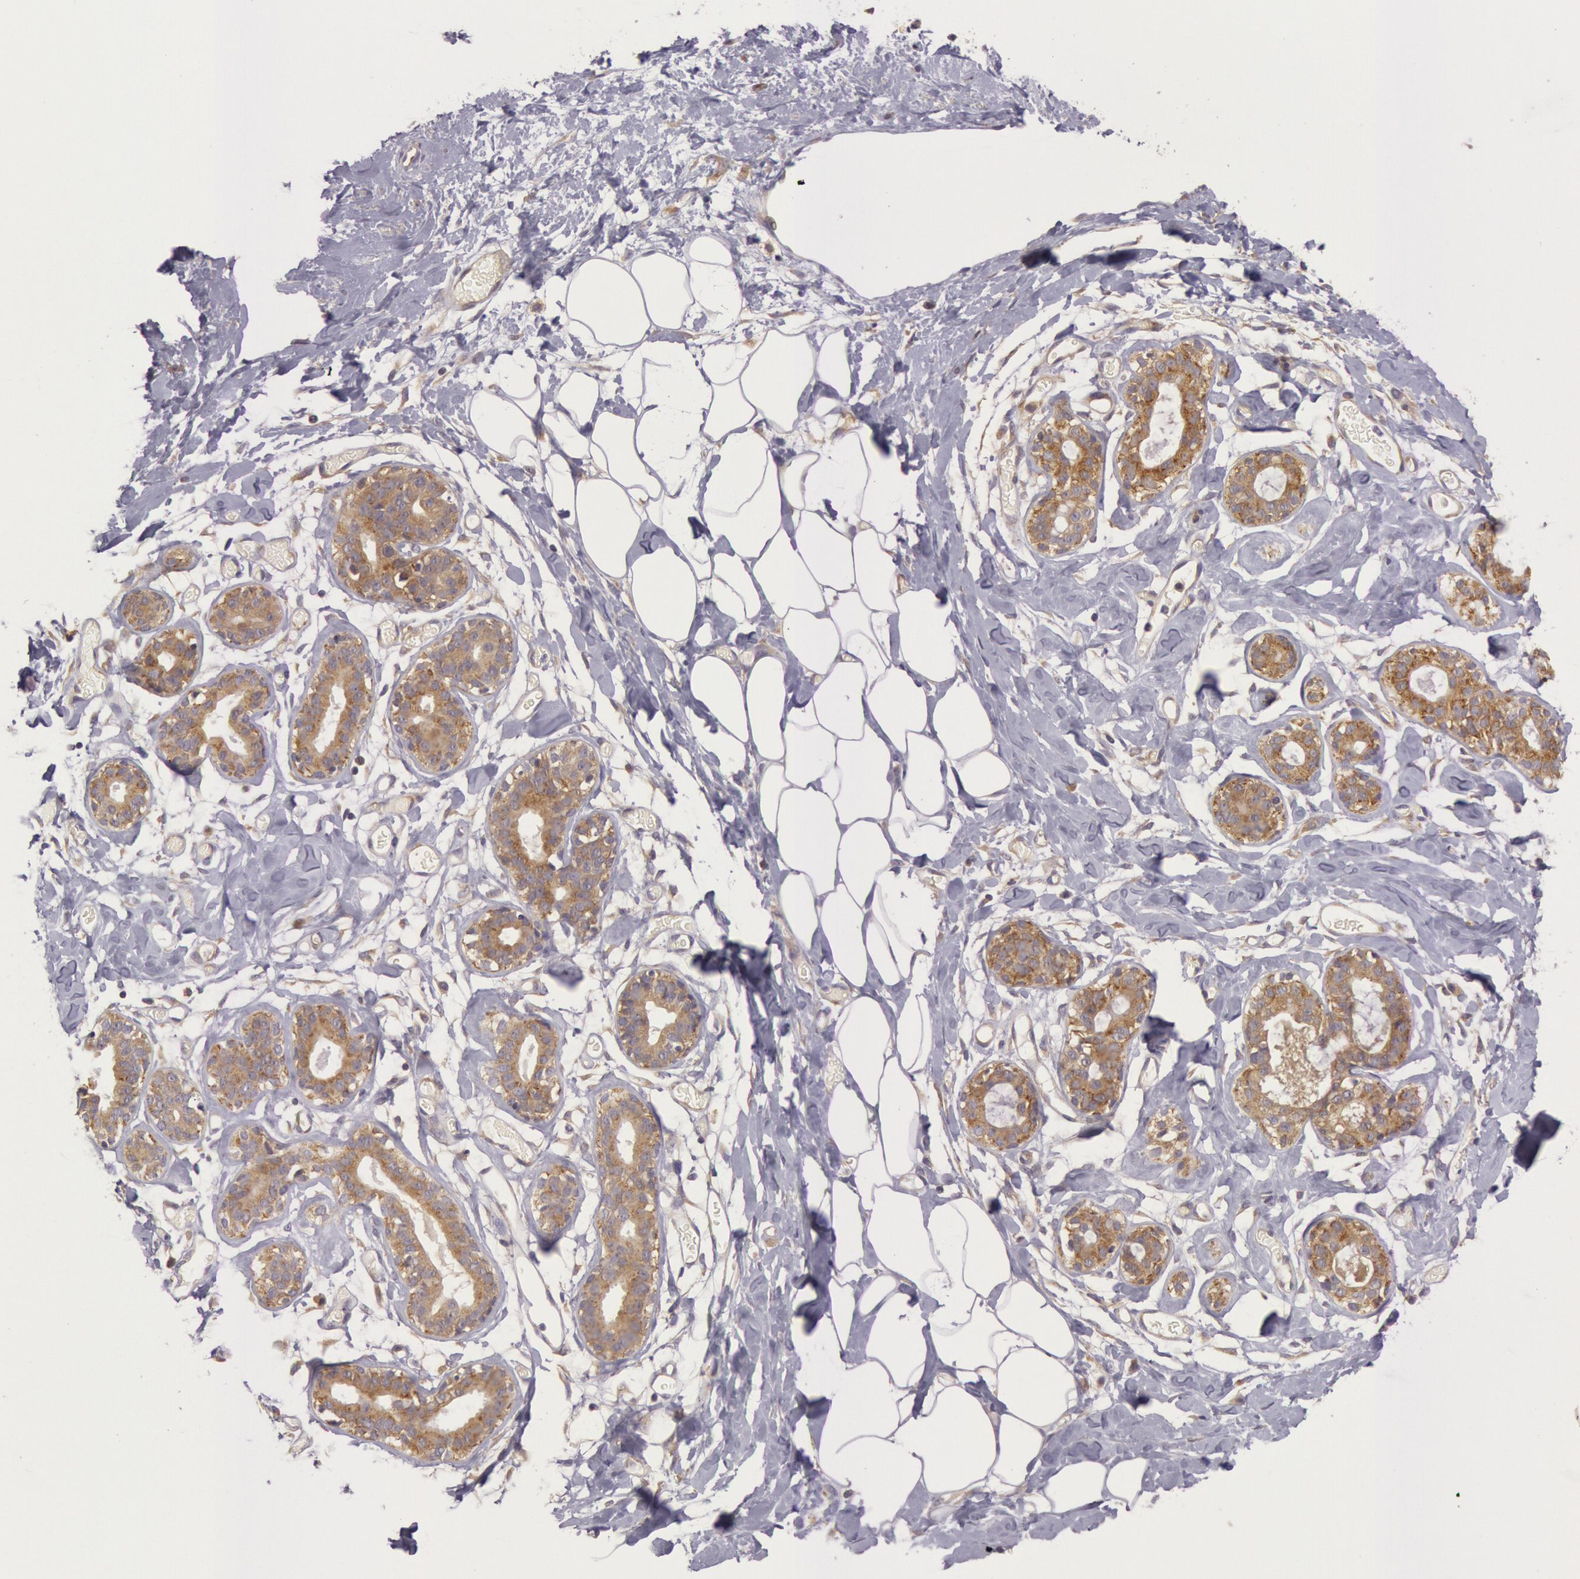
{"staining": {"intensity": "negative", "quantity": "none", "location": "none"}, "tissue": "breast", "cell_type": "Adipocytes", "image_type": "normal", "snomed": [{"axis": "morphology", "description": "Normal tissue, NOS"}, {"axis": "topography", "description": "Breast"}], "caption": "IHC of normal breast exhibits no positivity in adipocytes. (Stains: DAB (3,3'-diaminobenzidine) immunohistochemistry with hematoxylin counter stain, Microscopy: brightfield microscopy at high magnification).", "gene": "CHUK", "patient": {"sex": "female", "age": 23}}